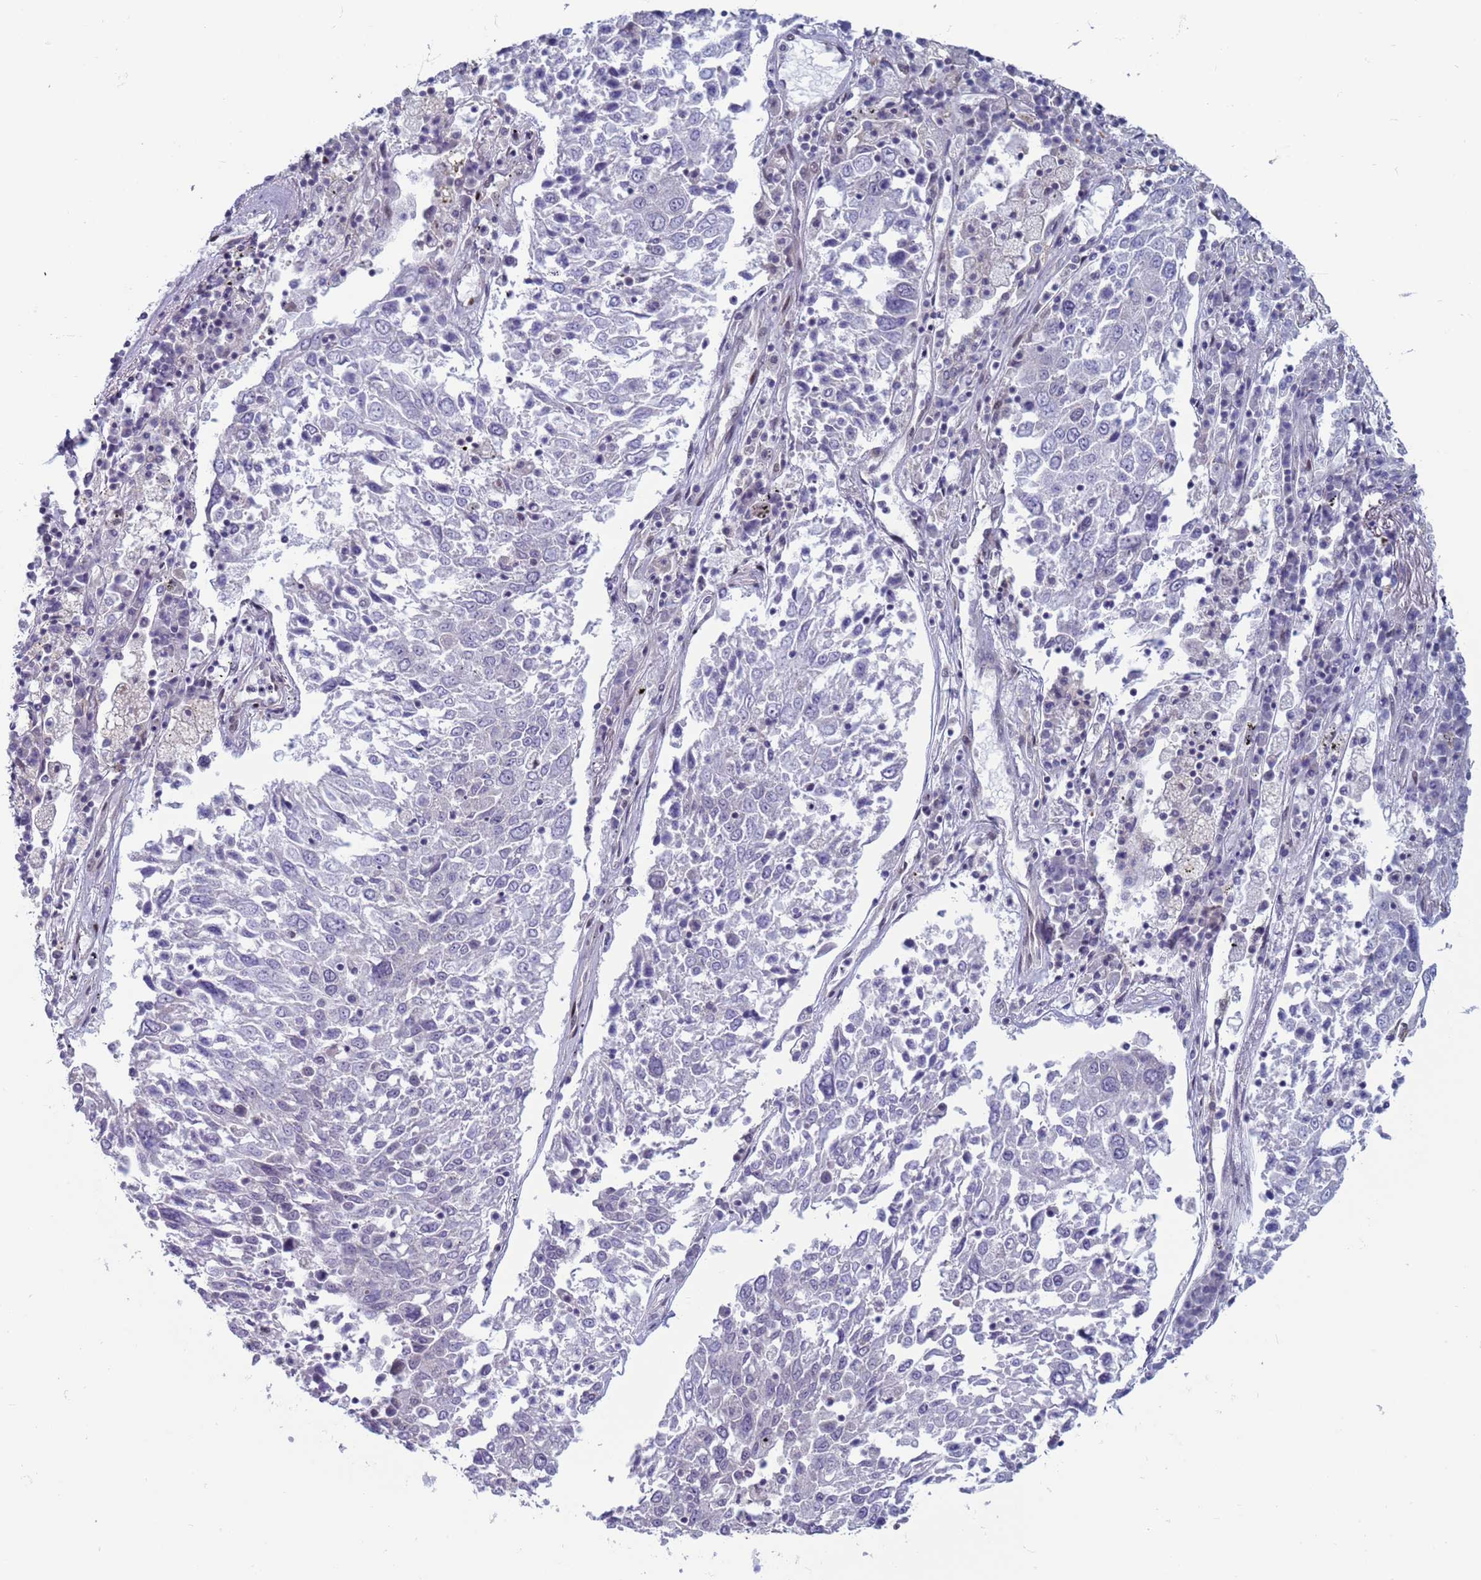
{"staining": {"intensity": "negative", "quantity": "none", "location": "none"}, "tissue": "lung cancer", "cell_type": "Tumor cells", "image_type": "cancer", "snomed": [{"axis": "morphology", "description": "Squamous cell carcinoma, NOS"}, {"axis": "topography", "description": "Lung"}], "caption": "An IHC histopathology image of lung squamous cell carcinoma is shown. There is no staining in tumor cells of lung squamous cell carcinoma.", "gene": "SAE1", "patient": {"sex": "male", "age": 65}}